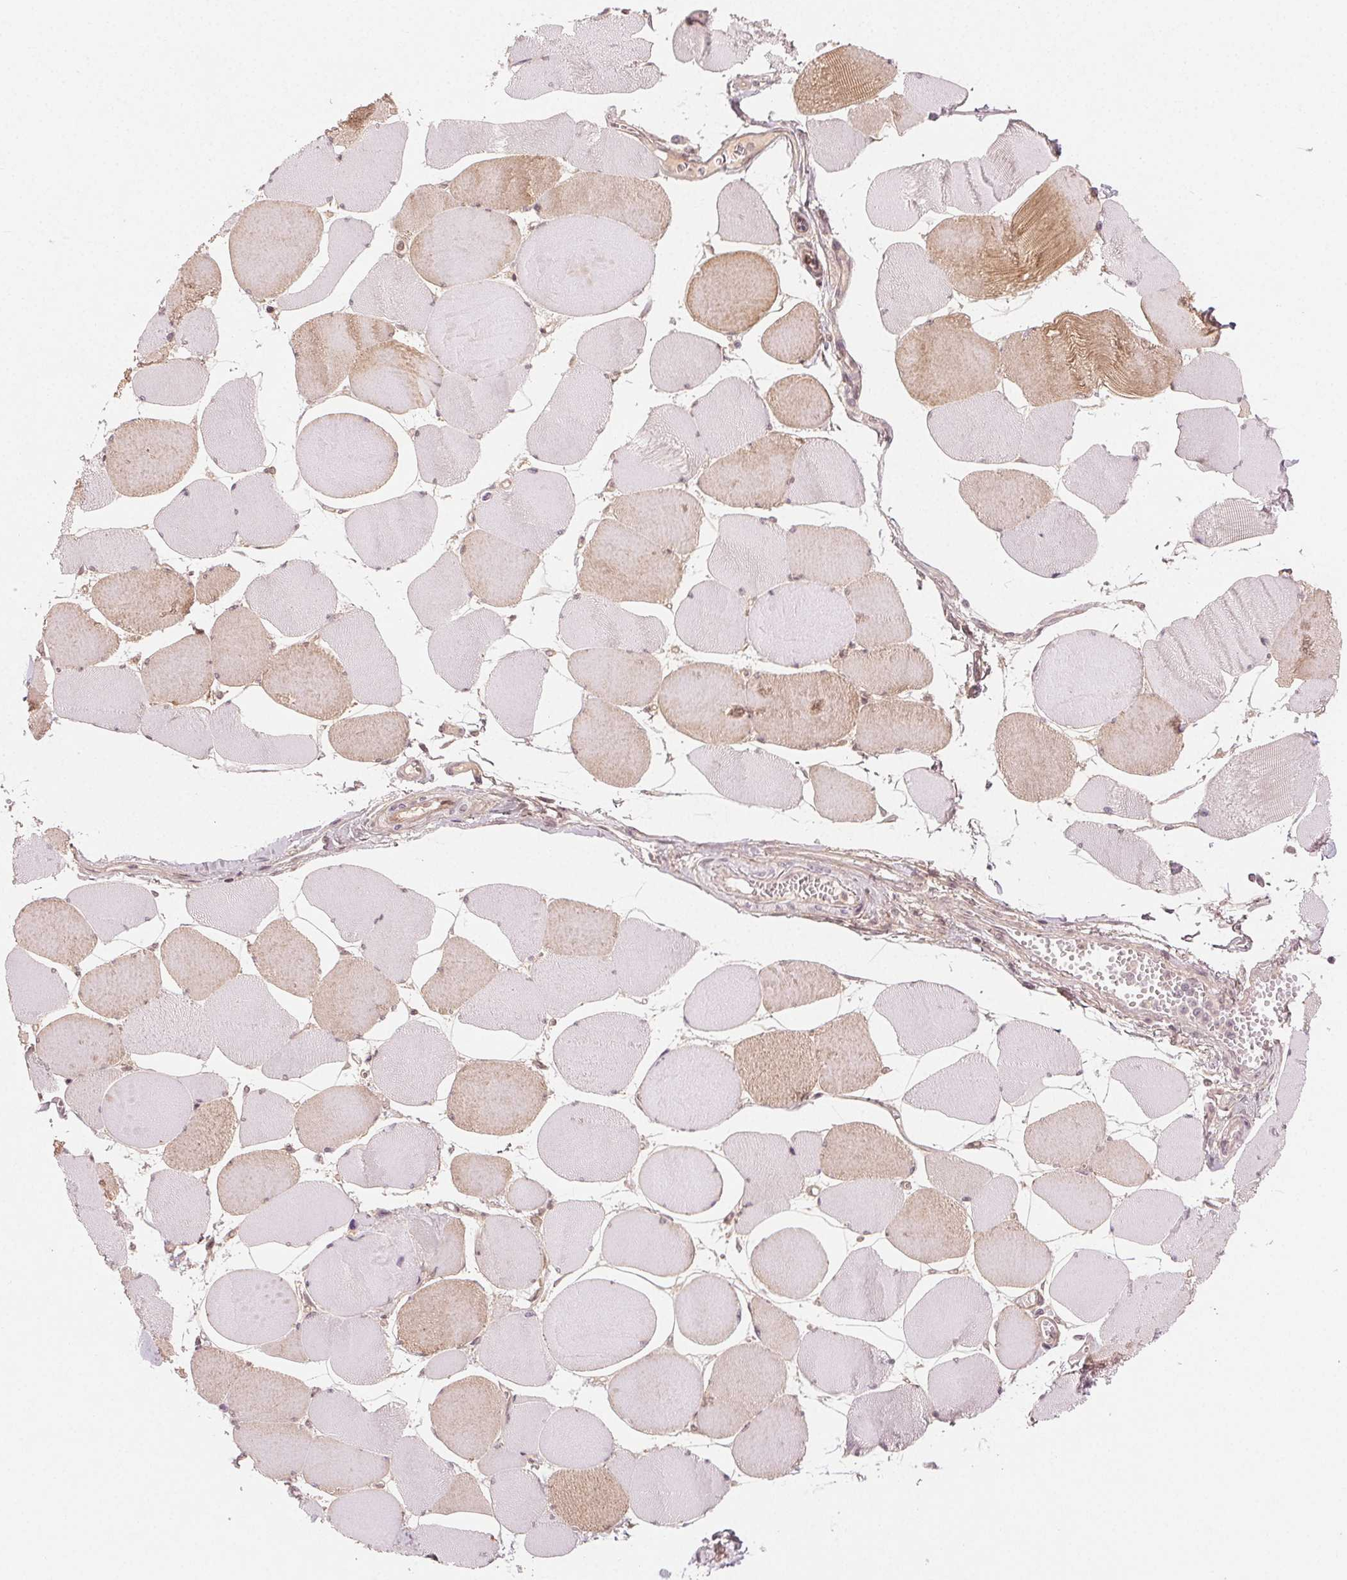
{"staining": {"intensity": "moderate", "quantity": "25%-75%", "location": "cytoplasmic/membranous"}, "tissue": "skeletal muscle", "cell_type": "Myocytes", "image_type": "normal", "snomed": [{"axis": "morphology", "description": "Normal tissue, NOS"}, {"axis": "topography", "description": "Skeletal muscle"}], "caption": "High-magnification brightfield microscopy of unremarkable skeletal muscle stained with DAB (brown) and counterstained with hematoxylin (blue). myocytes exhibit moderate cytoplasmic/membranous expression is seen in approximately25%-75% of cells.", "gene": "TUB", "patient": {"sex": "female", "age": 75}}